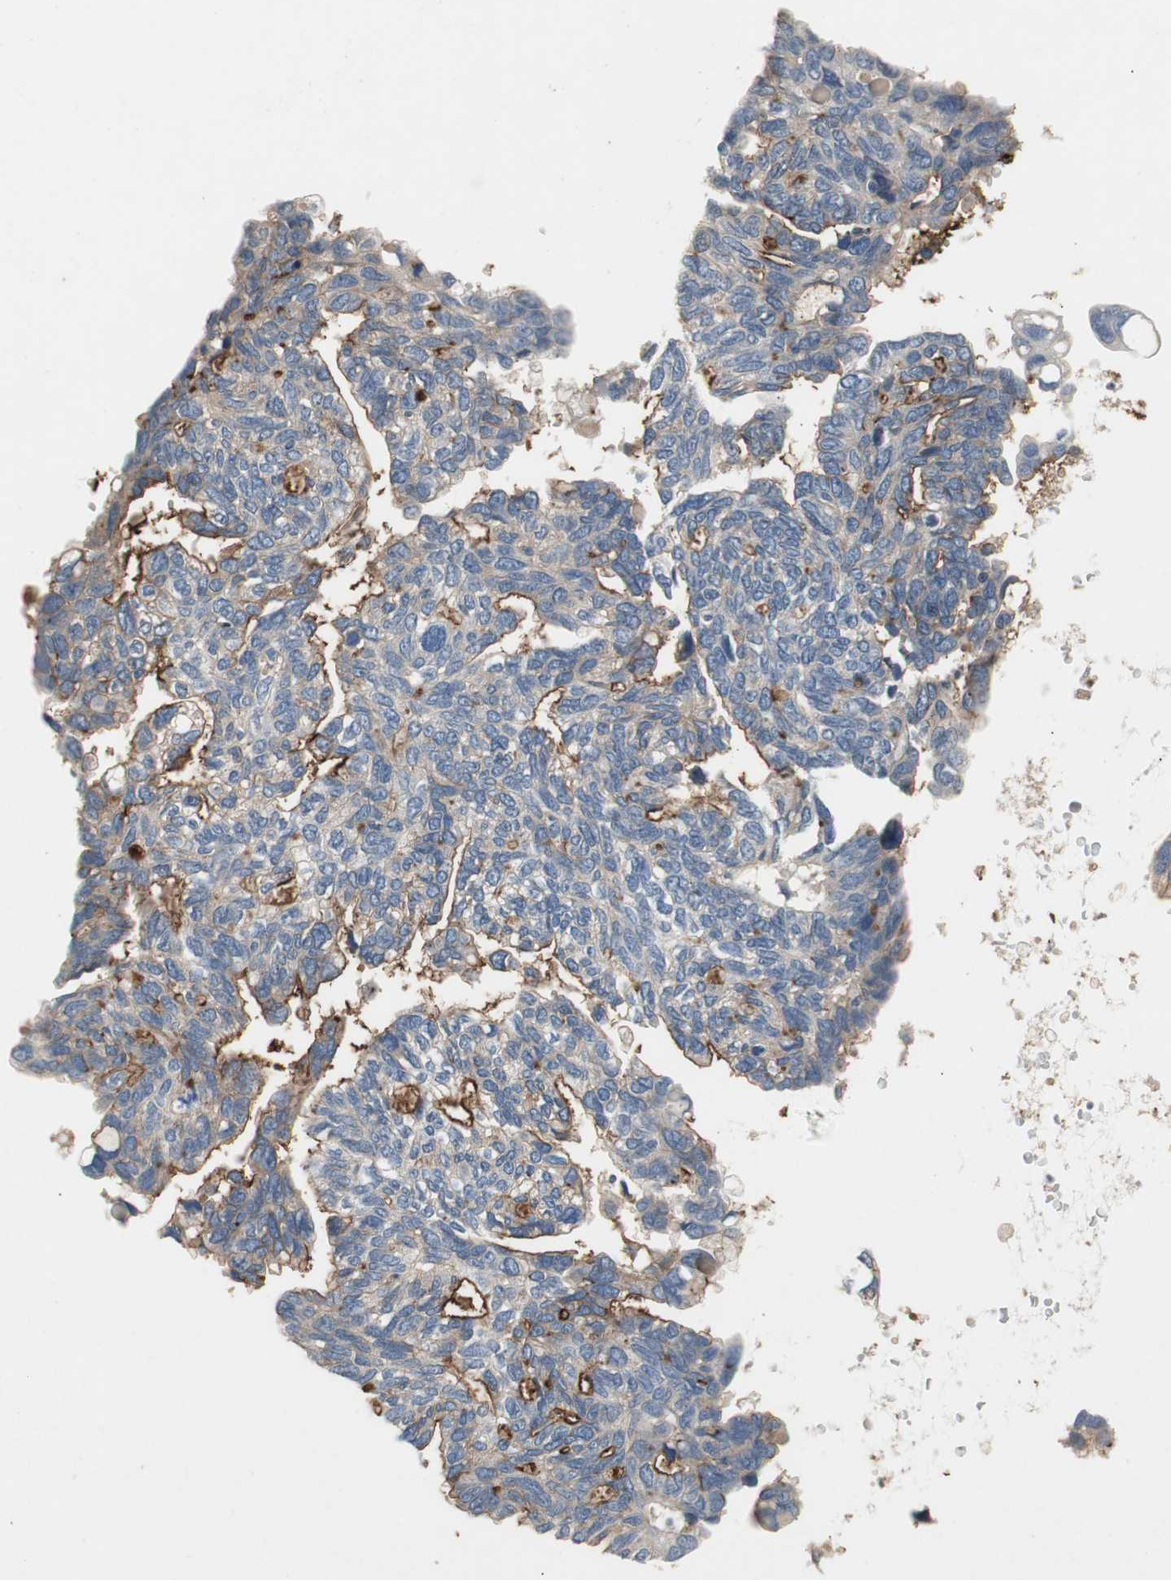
{"staining": {"intensity": "moderate", "quantity": "<25%", "location": "cytoplasmic/membranous"}, "tissue": "ovarian cancer", "cell_type": "Tumor cells", "image_type": "cancer", "snomed": [{"axis": "morphology", "description": "Cystadenocarcinoma, serous, NOS"}, {"axis": "topography", "description": "Ovary"}], "caption": "Protein analysis of ovarian cancer (serous cystadenocarcinoma) tissue displays moderate cytoplasmic/membranous positivity in approximately <25% of tumor cells.", "gene": "ALPL", "patient": {"sex": "female", "age": 79}}